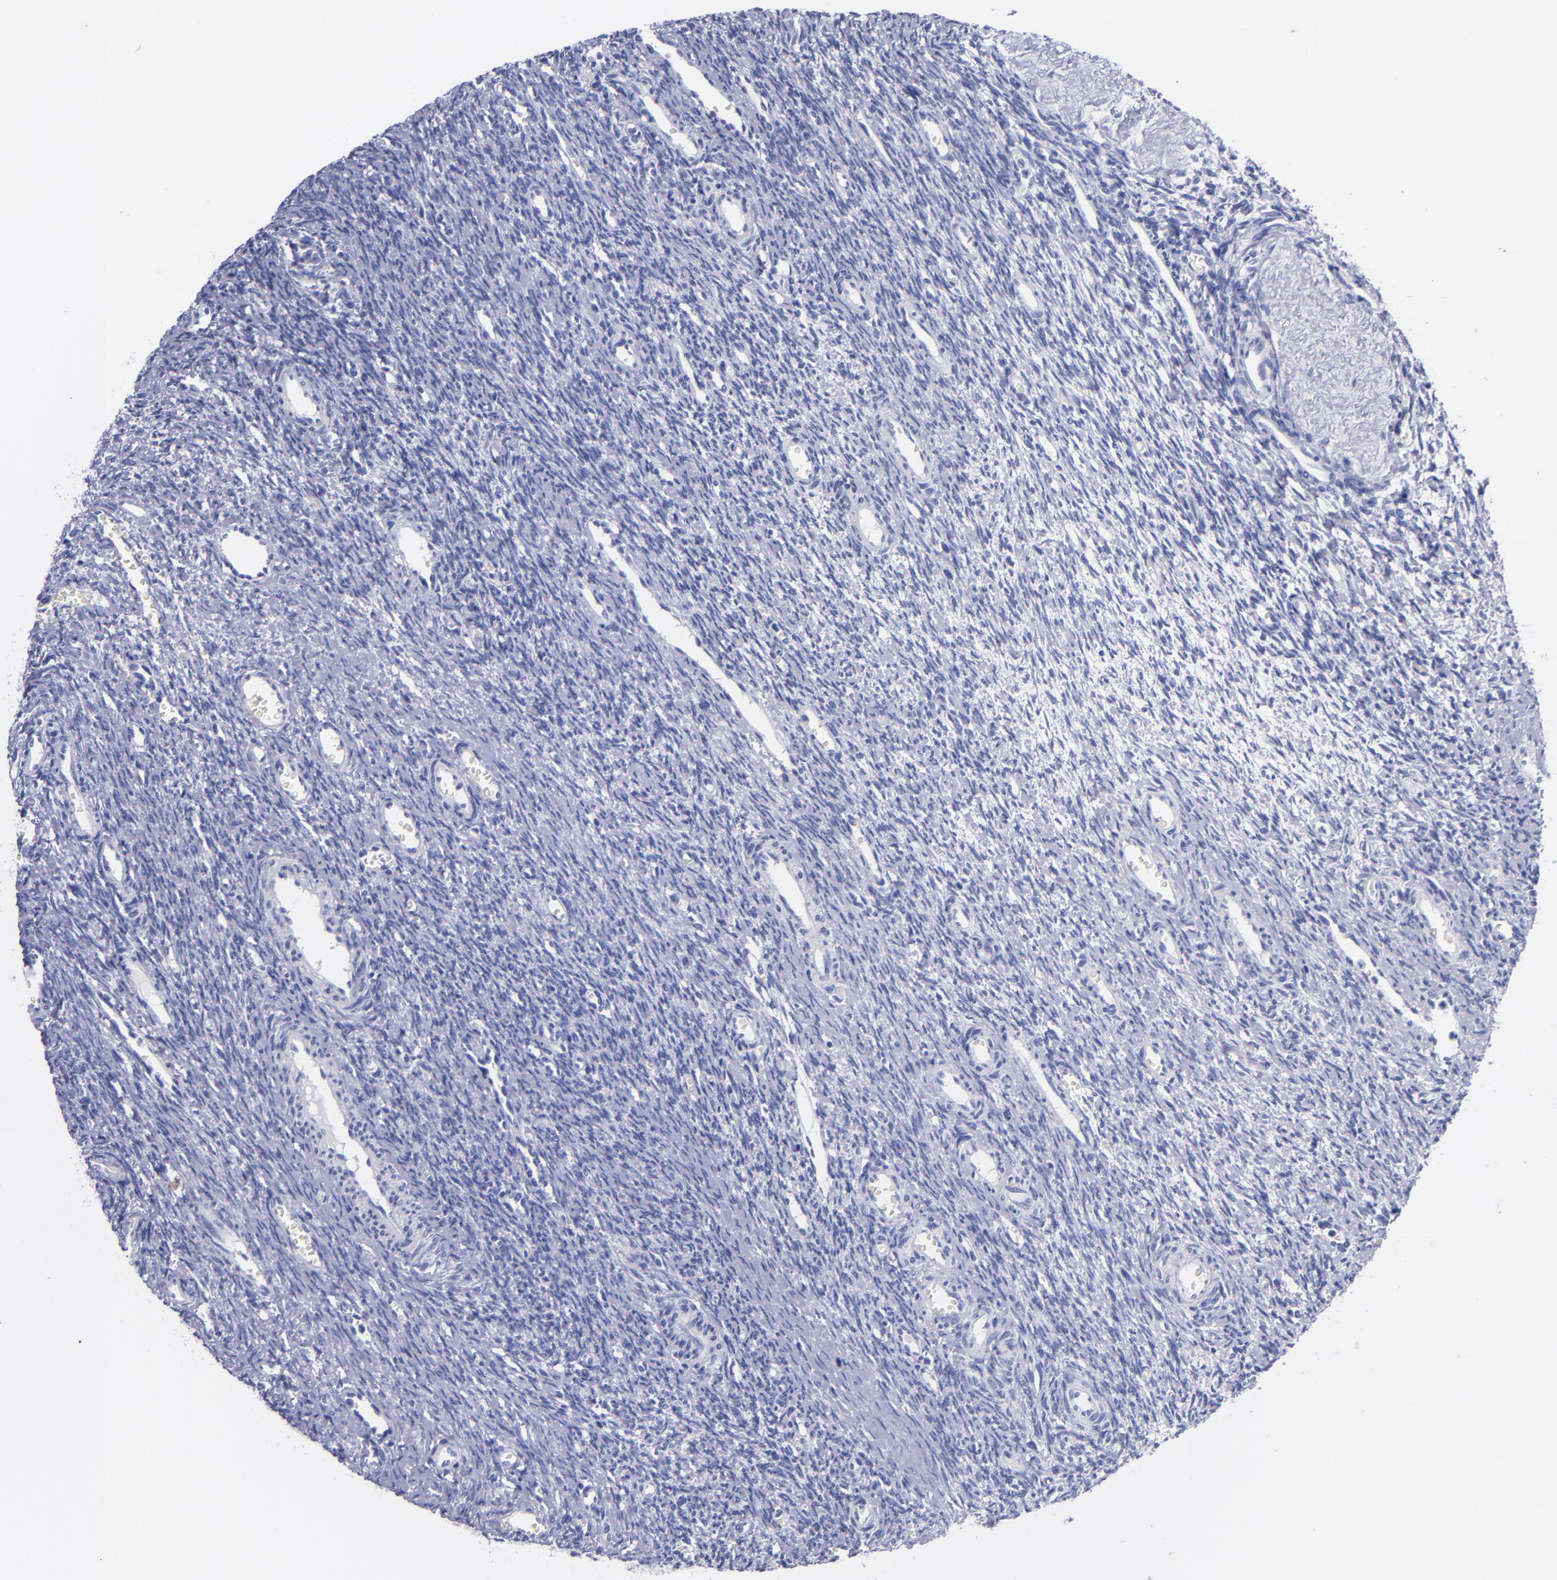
{"staining": {"intensity": "negative", "quantity": "none", "location": "none"}, "tissue": "ovary", "cell_type": "Follicle cells", "image_type": "normal", "snomed": [{"axis": "morphology", "description": "Normal tissue, NOS"}, {"axis": "topography", "description": "Ovary"}], "caption": "Micrograph shows no protein staining in follicle cells of benign ovary. (DAB immunohistochemistry (IHC) with hematoxylin counter stain).", "gene": "SV2A", "patient": {"sex": "female", "age": 39}}